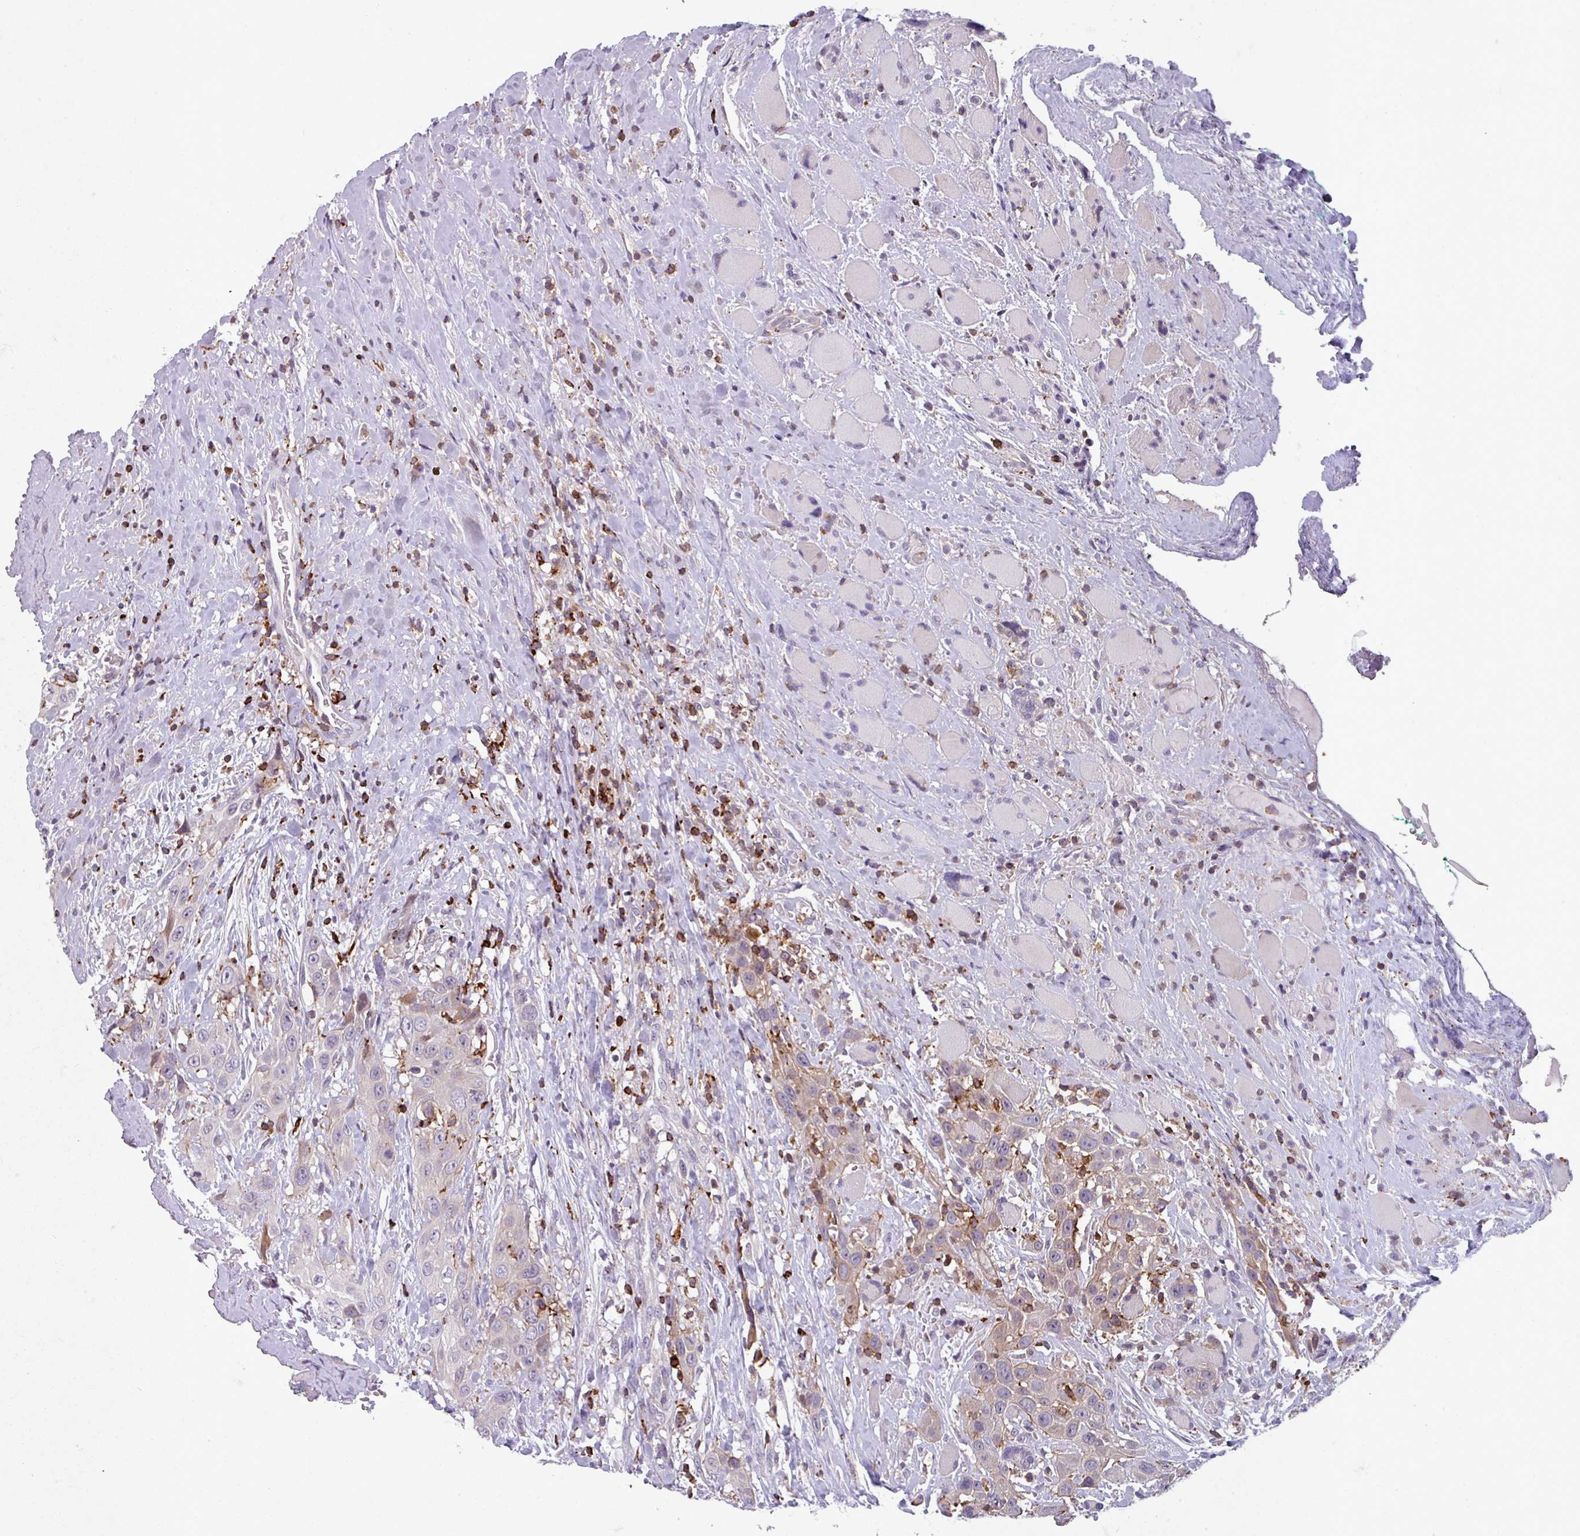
{"staining": {"intensity": "negative", "quantity": "none", "location": "none"}, "tissue": "head and neck cancer", "cell_type": "Tumor cells", "image_type": "cancer", "snomed": [{"axis": "morphology", "description": "Squamous cell carcinoma, NOS"}, {"axis": "topography", "description": "Head-Neck"}], "caption": "This histopathology image is of head and neck cancer (squamous cell carcinoma) stained with IHC to label a protein in brown with the nuclei are counter-stained blue. There is no expression in tumor cells.", "gene": "NEDD9", "patient": {"sex": "male", "age": 81}}